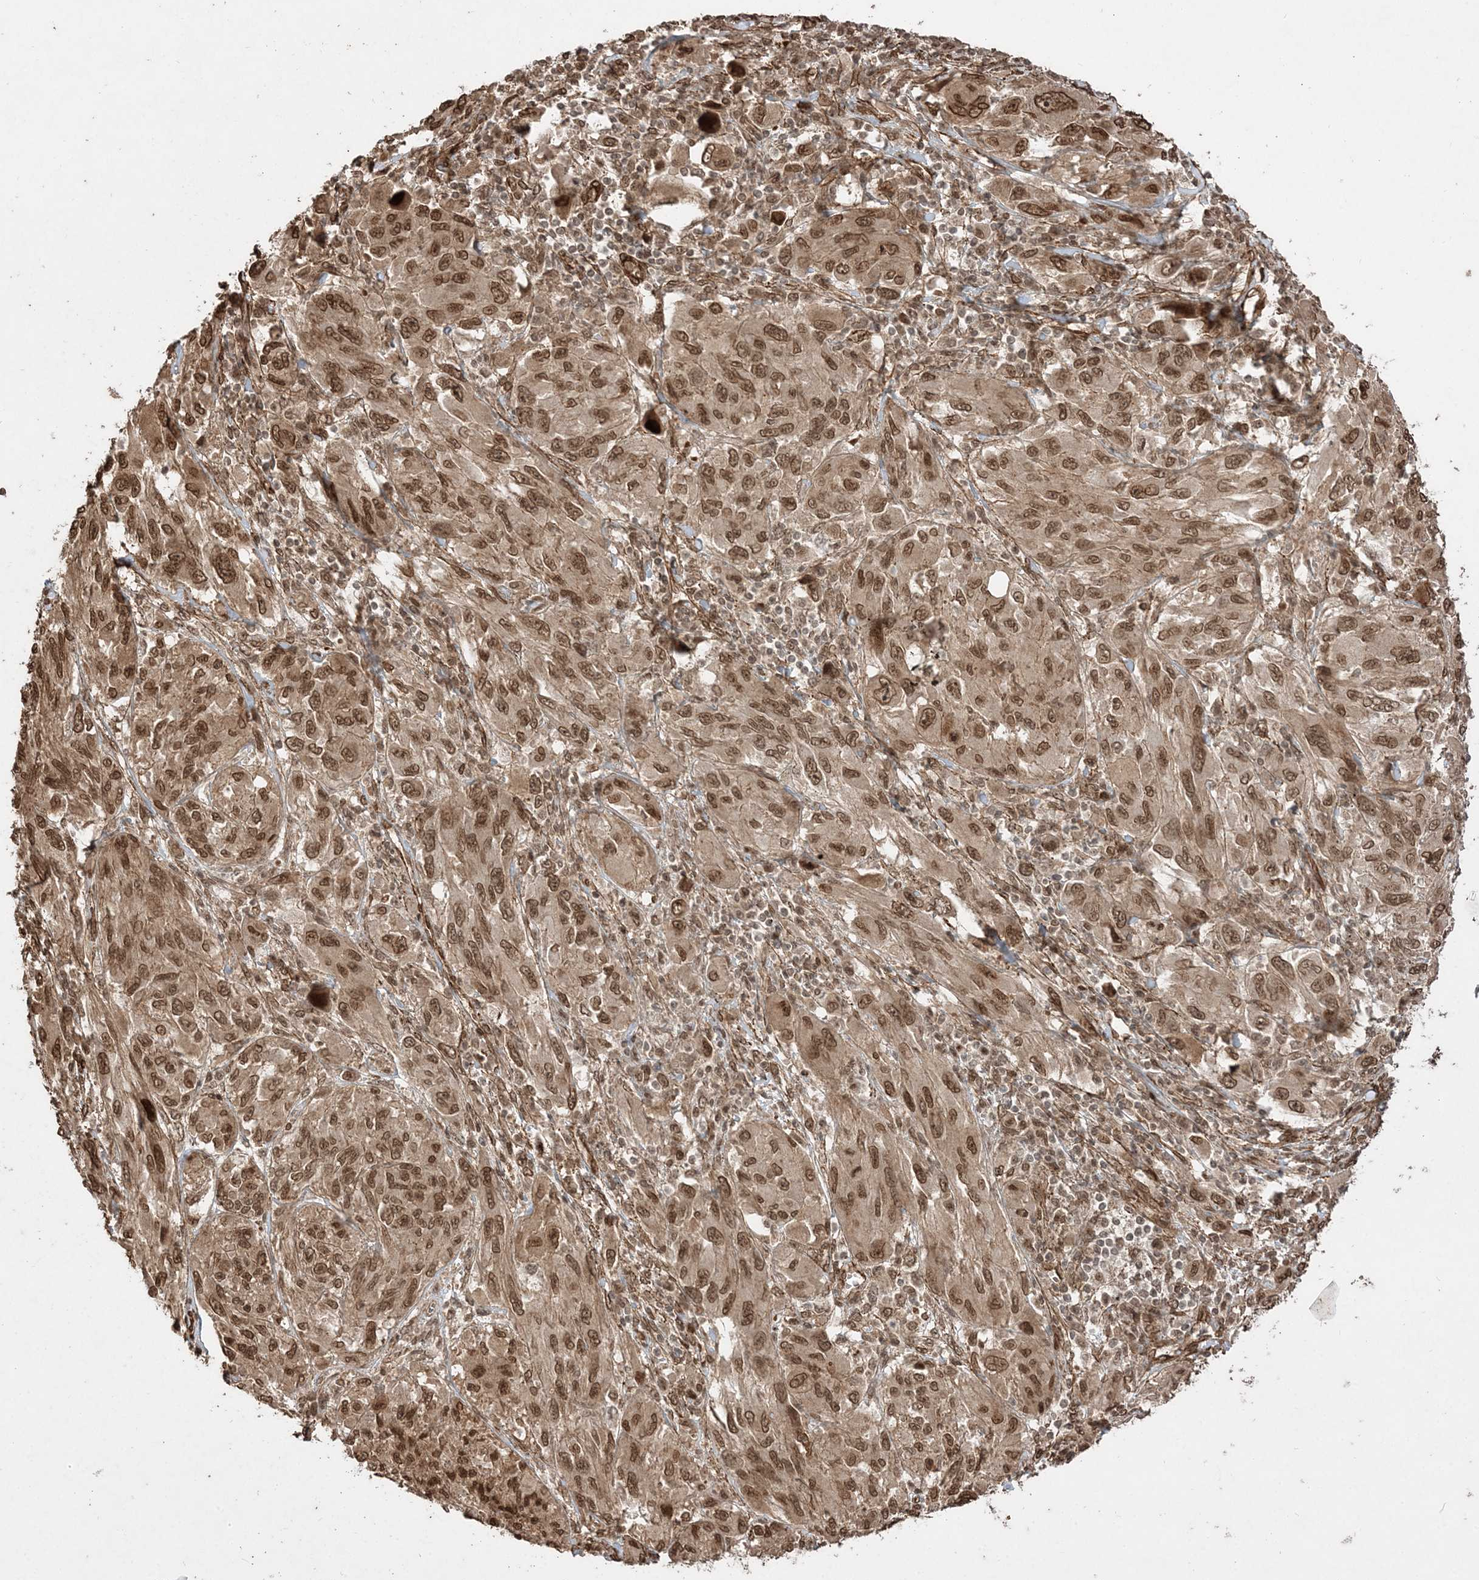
{"staining": {"intensity": "moderate", "quantity": ">75%", "location": "cytoplasmic/membranous,nuclear"}, "tissue": "melanoma", "cell_type": "Tumor cells", "image_type": "cancer", "snomed": [{"axis": "morphology", "description": "Malignant melanoma, NOS"}, {"axis": "topography", "description": "Skin"}], "caption": "Immunohistochemical staining of malignant melanoma reveals medium levels of moderate cytoplasmic/membranous and nuclear protein staining in approximately >75% of tumor cells.", "gene": "ETAA1", "patient": {"sex": "female", "age": 91}}